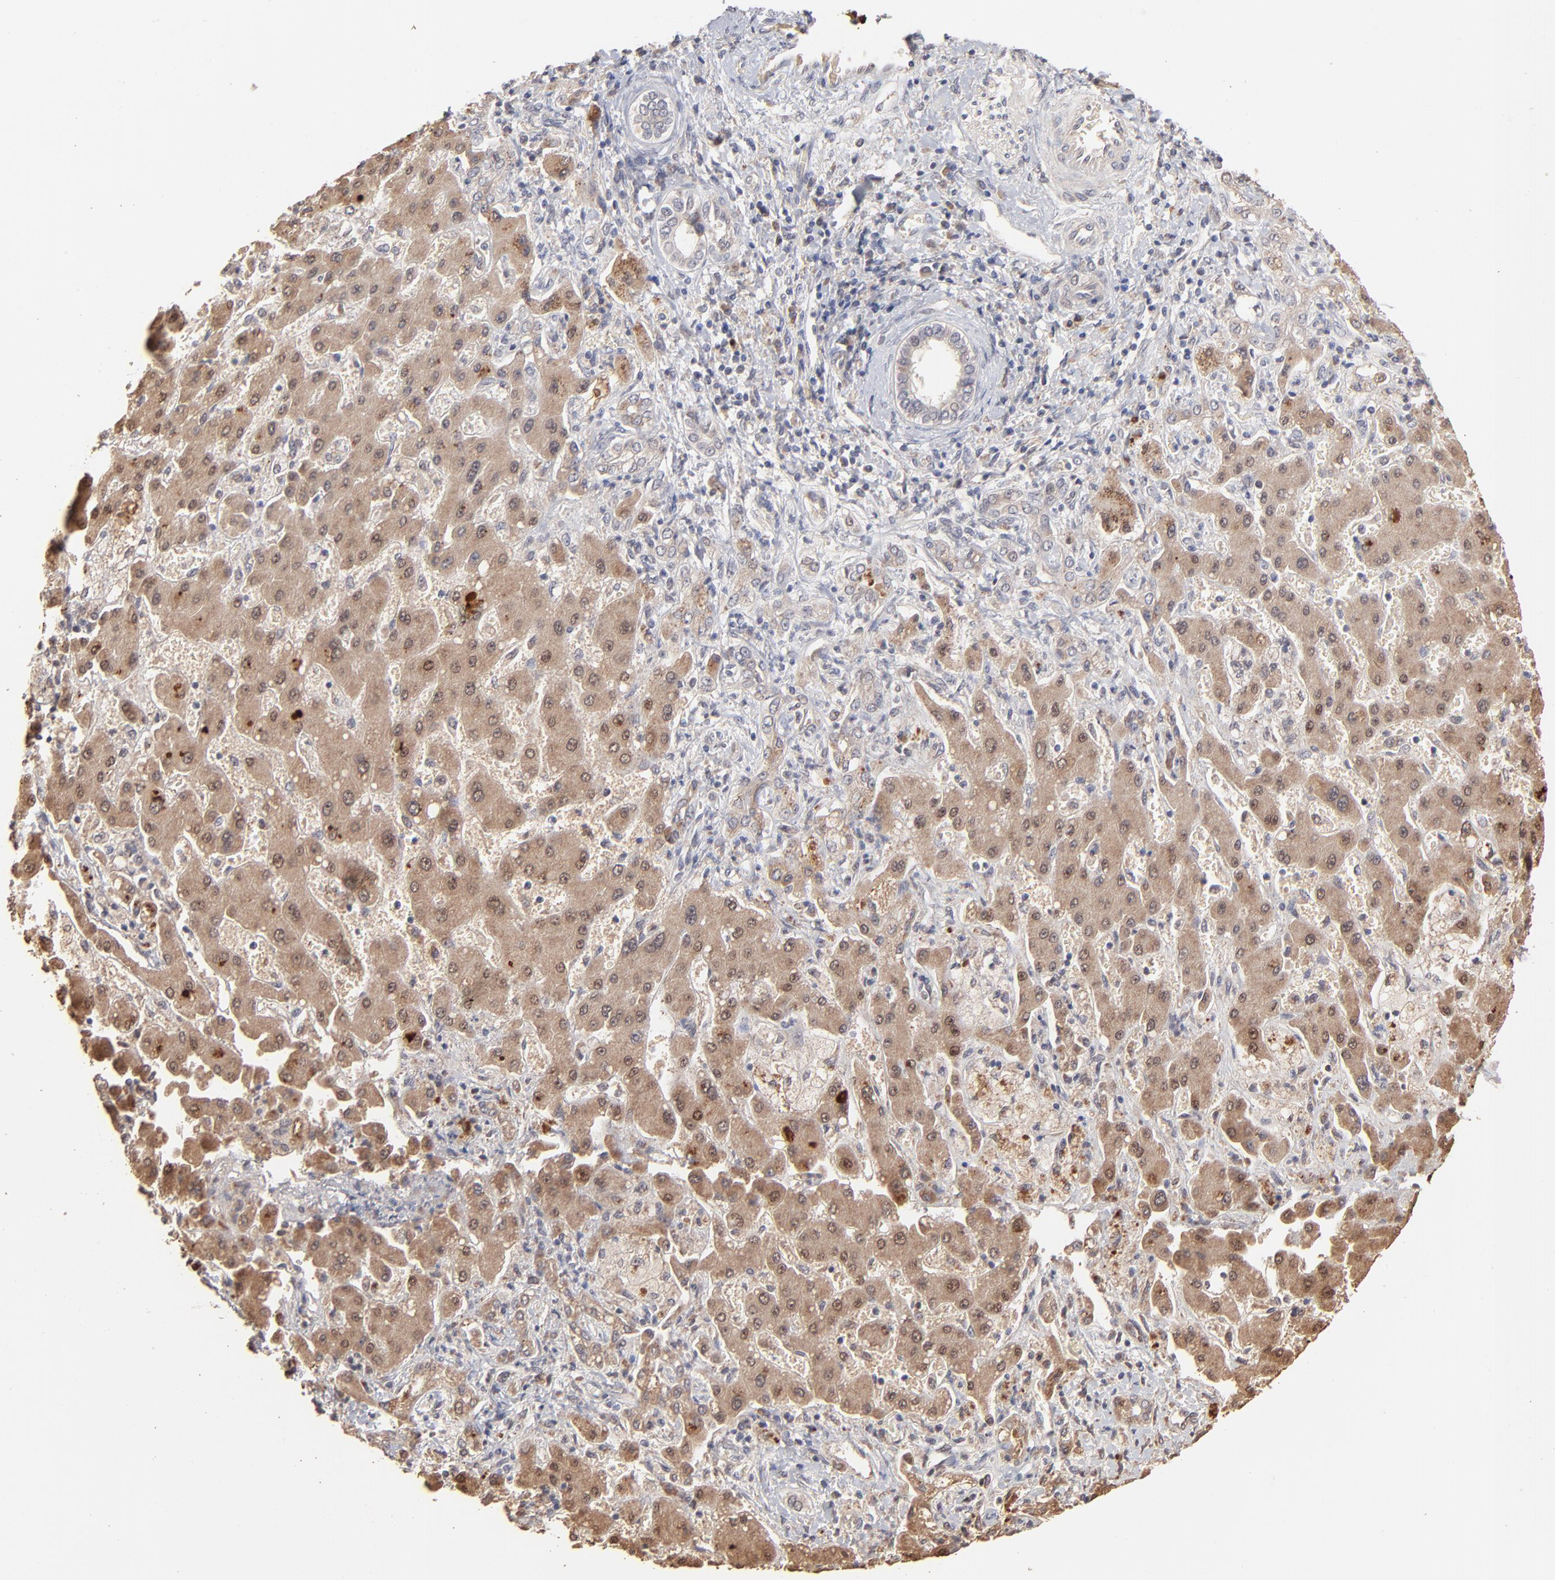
{"staining": {"intensity": "weak", "quantity": "25%-75%", "location": "cytoplasmic/membranous,nuclear"}, "tissue": "liver cancer", "cell_type": "Tumor cells", "image_type": "cancer", "snomed": [{"axis": "morphology", "description": "Cholangiocarcinoma"}, {"axis": "topography", "description": "Liver"}], "caption": "A micrograph of liver cholangiocarcinoma stained for a protein reveals weak cytoplasmic/membranous and nuclear brown staining in tumor cells.", "gene": "MSL2", "patient": {"sex": "male", "age": 50}}